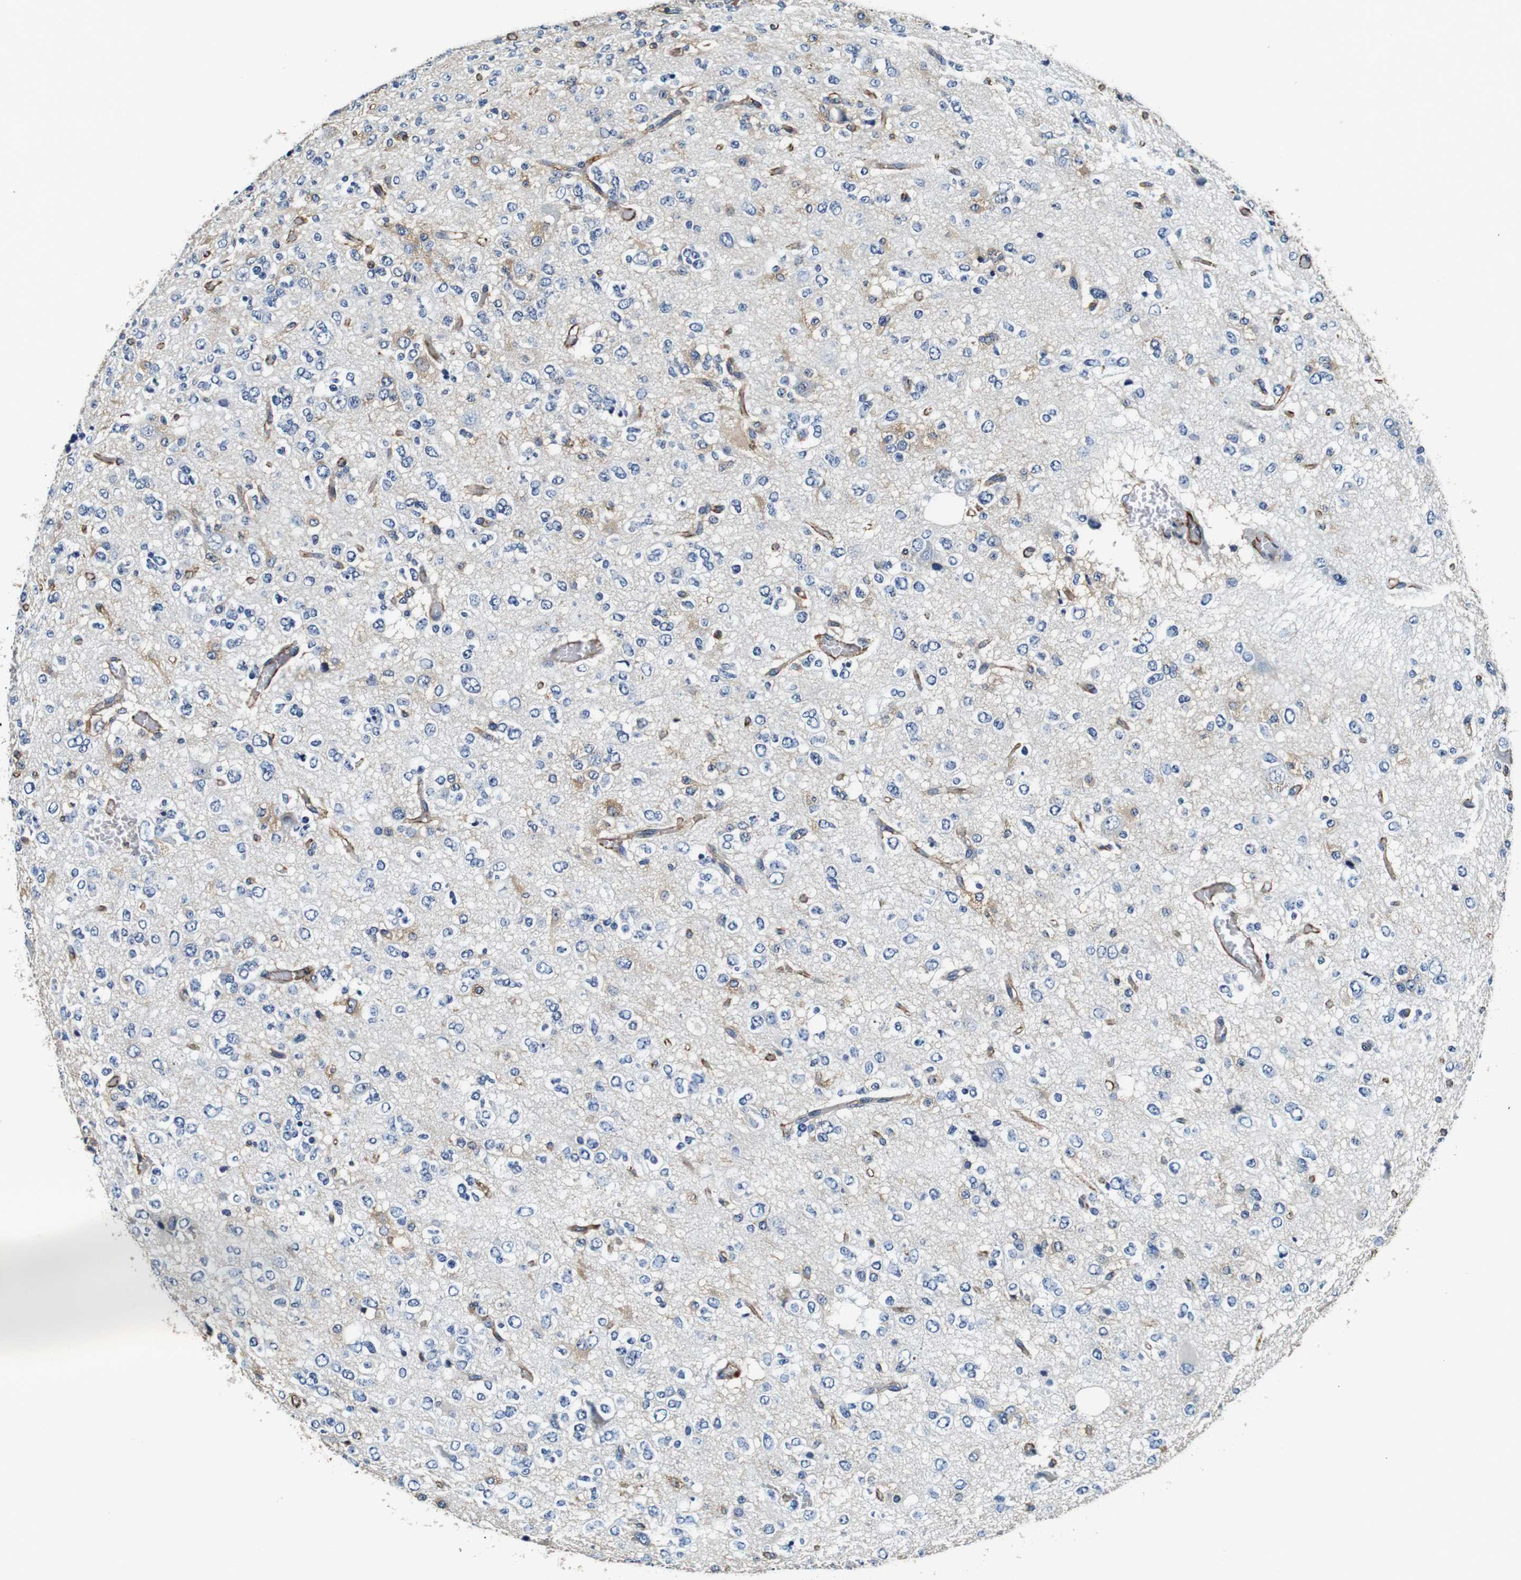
{"staining": {"intensity": "weak", "quantity": "<25%", "location": "cytoplasmic/membranous"}, "tissue": "glioma", "cell_type": "Tumor cells", "image_type": "cancer", "snomed": [{"axis": "morphology", "description": "Glioma, malignant, Low grade"}, {"axis": "topography", "description": "Brain"}], "caption": "Immunohistochemistry of glioma reveals no staining in tumor cells.", "gene": "GJE1", "patient": {"sex": "male", "age": 38}}